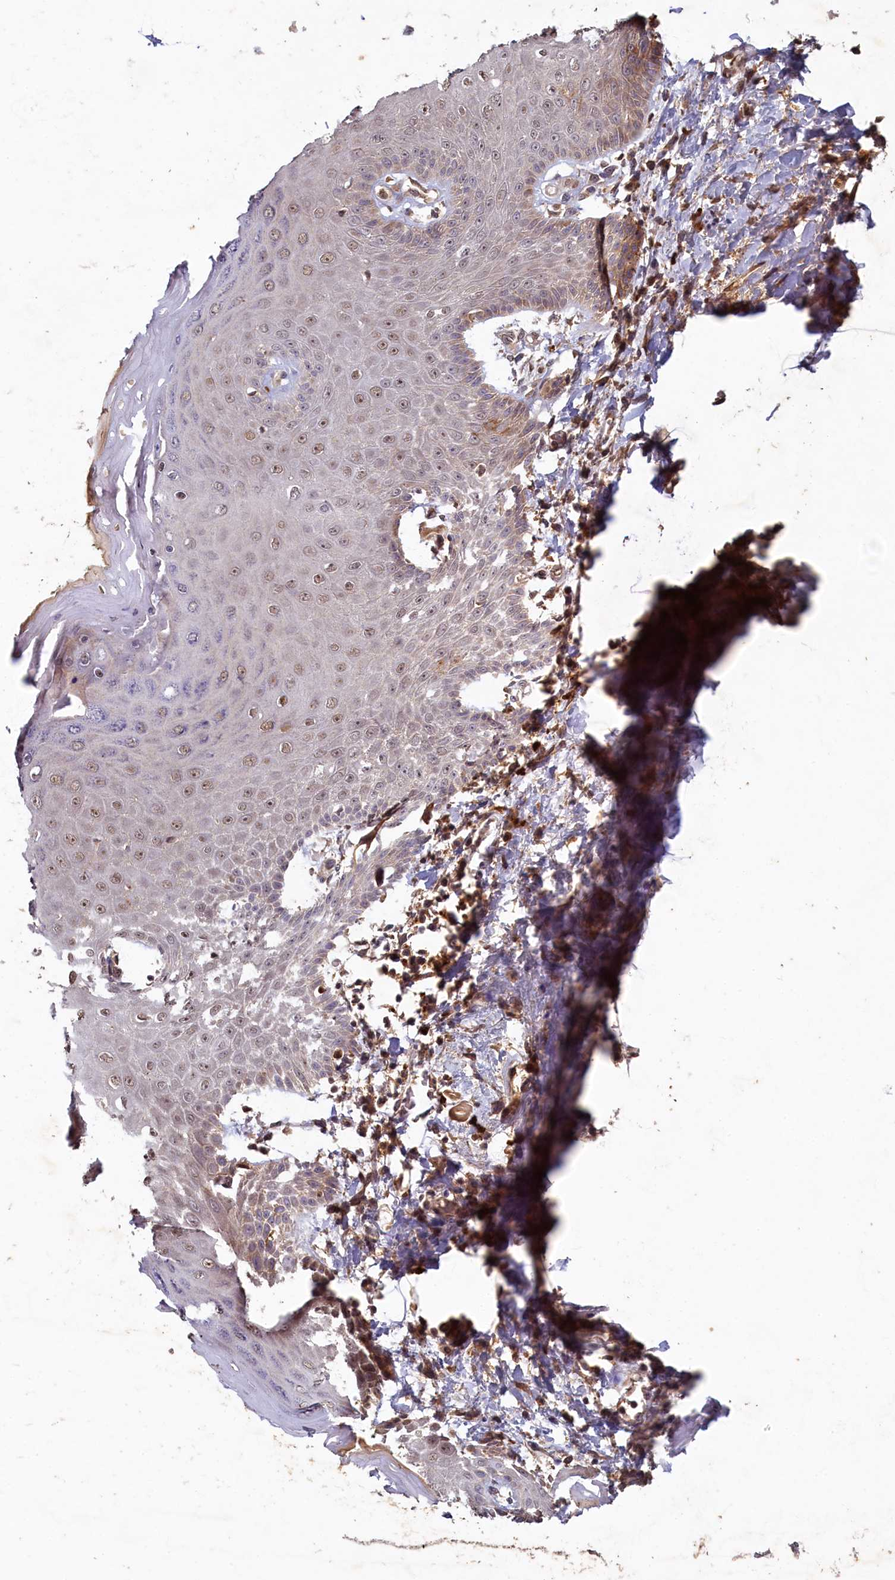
{"staining": {"intensity": "weak", "quantity": "<25%", "location": "cytoplasmic/membranous,nuclear"}, "tissue": "skin", "cell_type": "Epidermal cells", "image_type": "normal", "snomed": [{"axis": "morphology", "description": "Normal tissue, NOS"}, {"axis": "topography", "description": "Anal"}], "caption": "The micrograph displays no significant staining in epidermal cells of skin.", "gene": "LCMT2", "patient": {"sex": "male", "age": 78}}